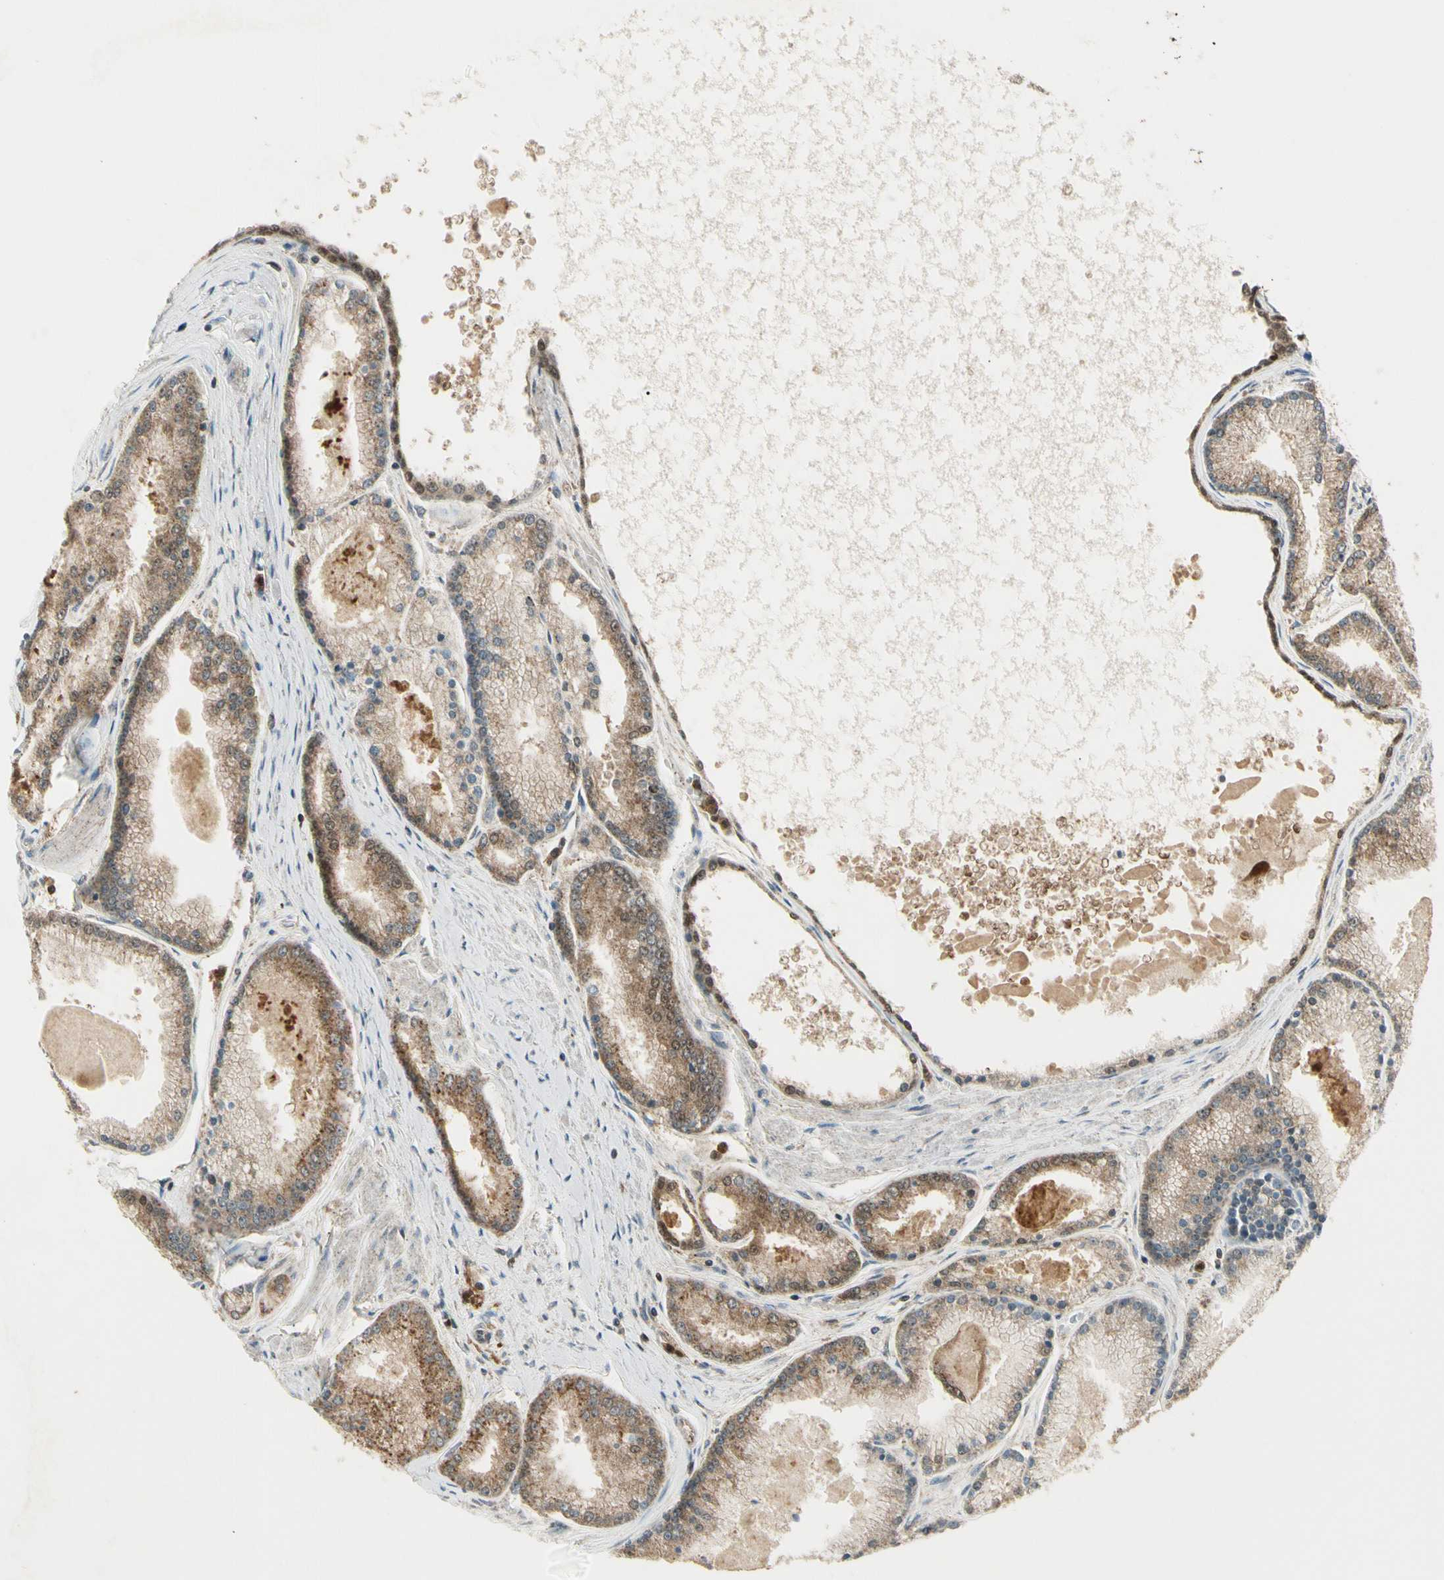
{"staining": {"intensity": "moderate", "quantity": "25%-75%", "location": "cytoplasmic/membranous"}, "tissue": "prostate cancer", "cell_type": "Tumor cells", "image_type": "cancer", "snomed": [{"axis": "morphology", "description": "Adenocarcinoma, High grade"}, {"axis": "topography", "description": "Prostate"}], "caption": "Protein staining by immunohistochemistry (IHC) displays moderate cytoplasmic/membranous staining in about 25%-75% of tumor cells in prostate cancer. The staining was performed using DAB, with brown indicating positive protein expression. Nuclei are stained blue with hematoxylin.", "gene": "LTA4H", "patient": {"sex": "male", "age": 61}}